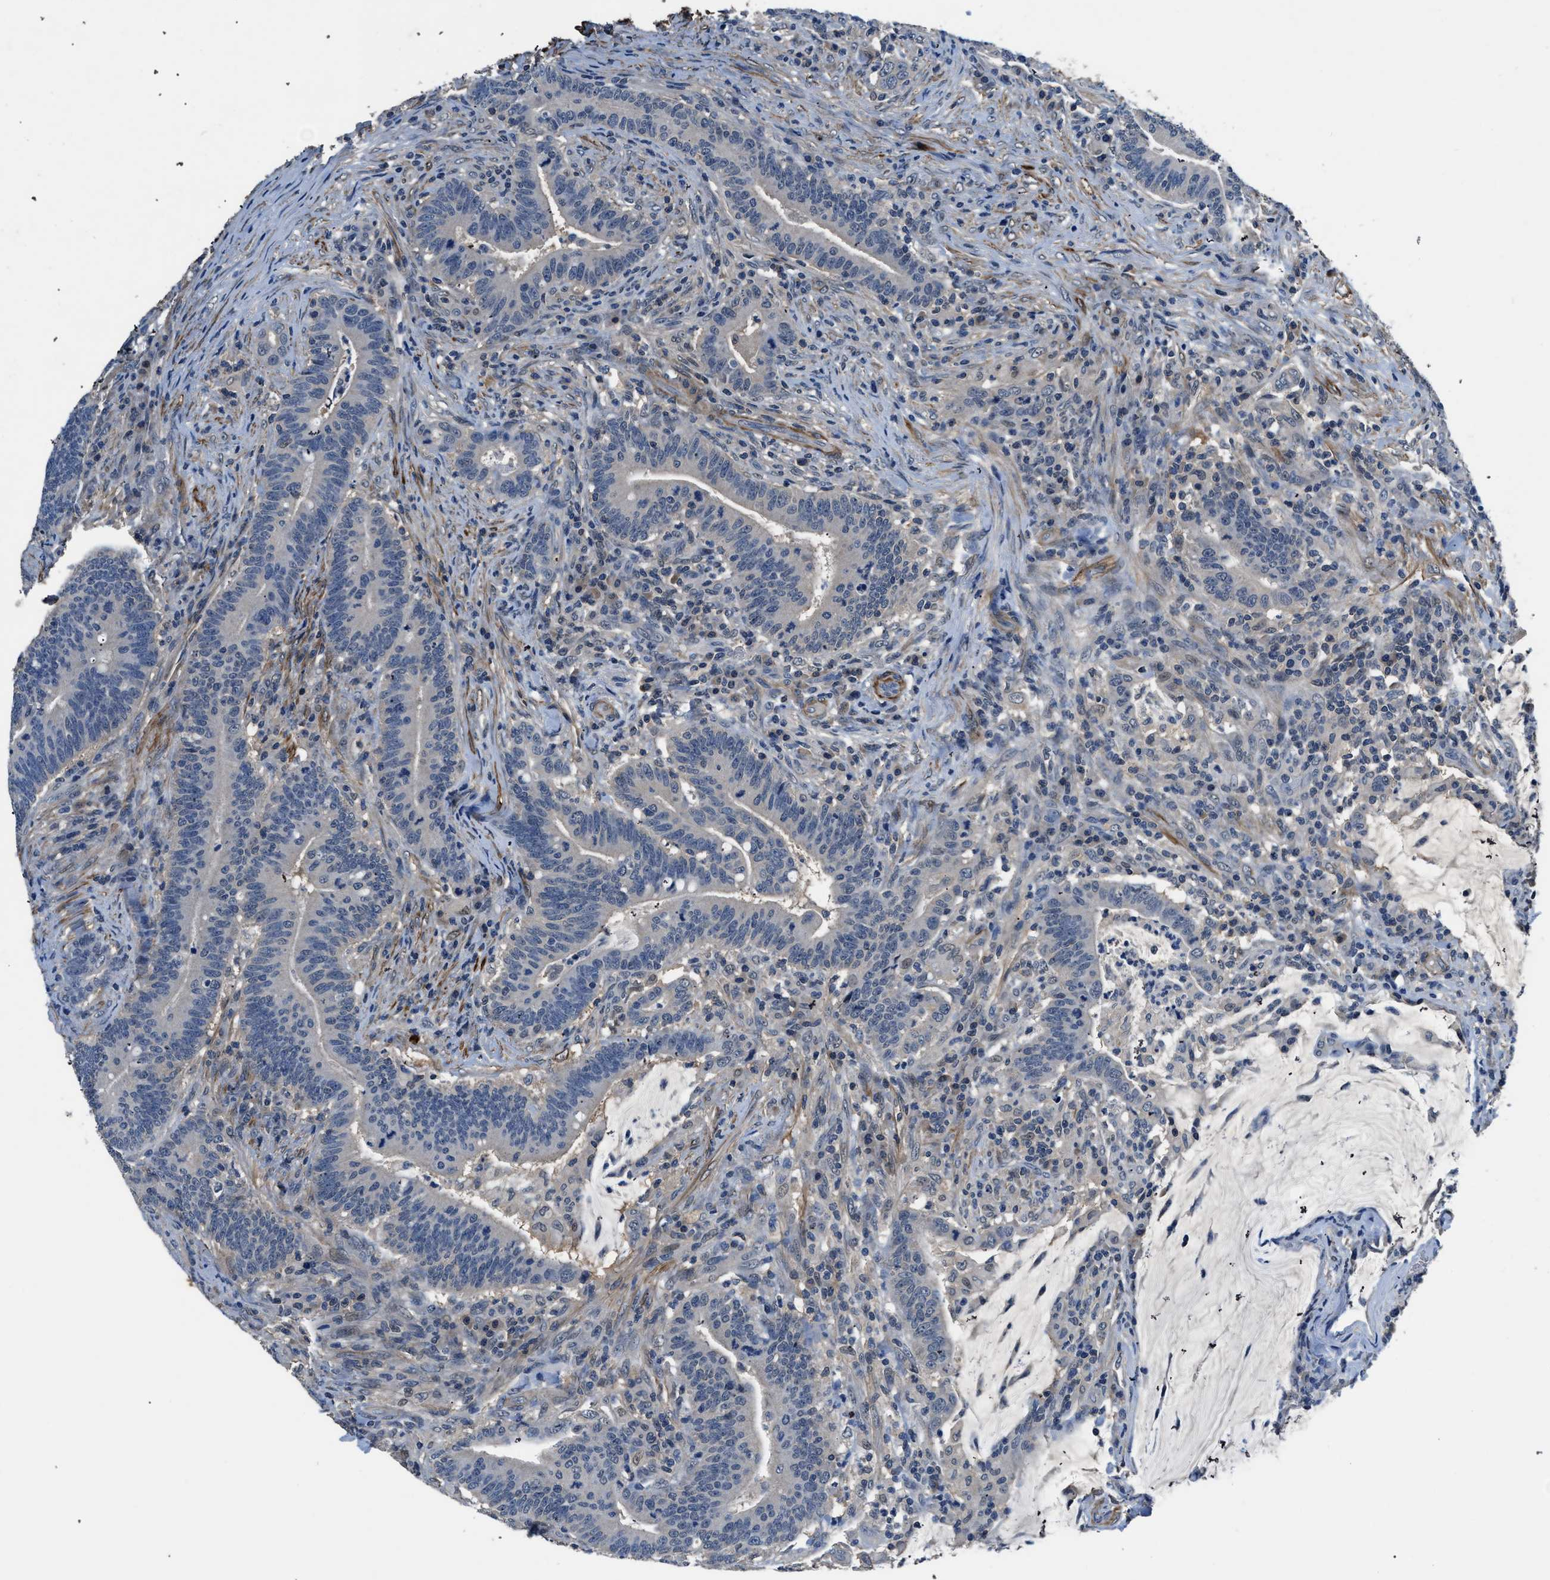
{"staining": {"intensity": "weak", "quantity": "<25%", "location": "cytoplasmic/membranous"}, "tissue": "colorectal cancer", "cell_type": "Tumor cells", "image_type": "cancer", "snomed": [{"axis": "morphology", "description": "Normal tissue, NOS"}, {"axis": "morphology", "description": "Adenocarcinoma, NOS"}, {"axis": "topography", "description": "Colon"}], "caption": "IHC micrograph of neoplastic tissue: colorectal cancer stained with DAB (3,3'-diaminobenzidine) reveals no significant protein expression in tumor cells.", "gene": "LANCL2", "patient": {"sex": "female", "age": 66}}